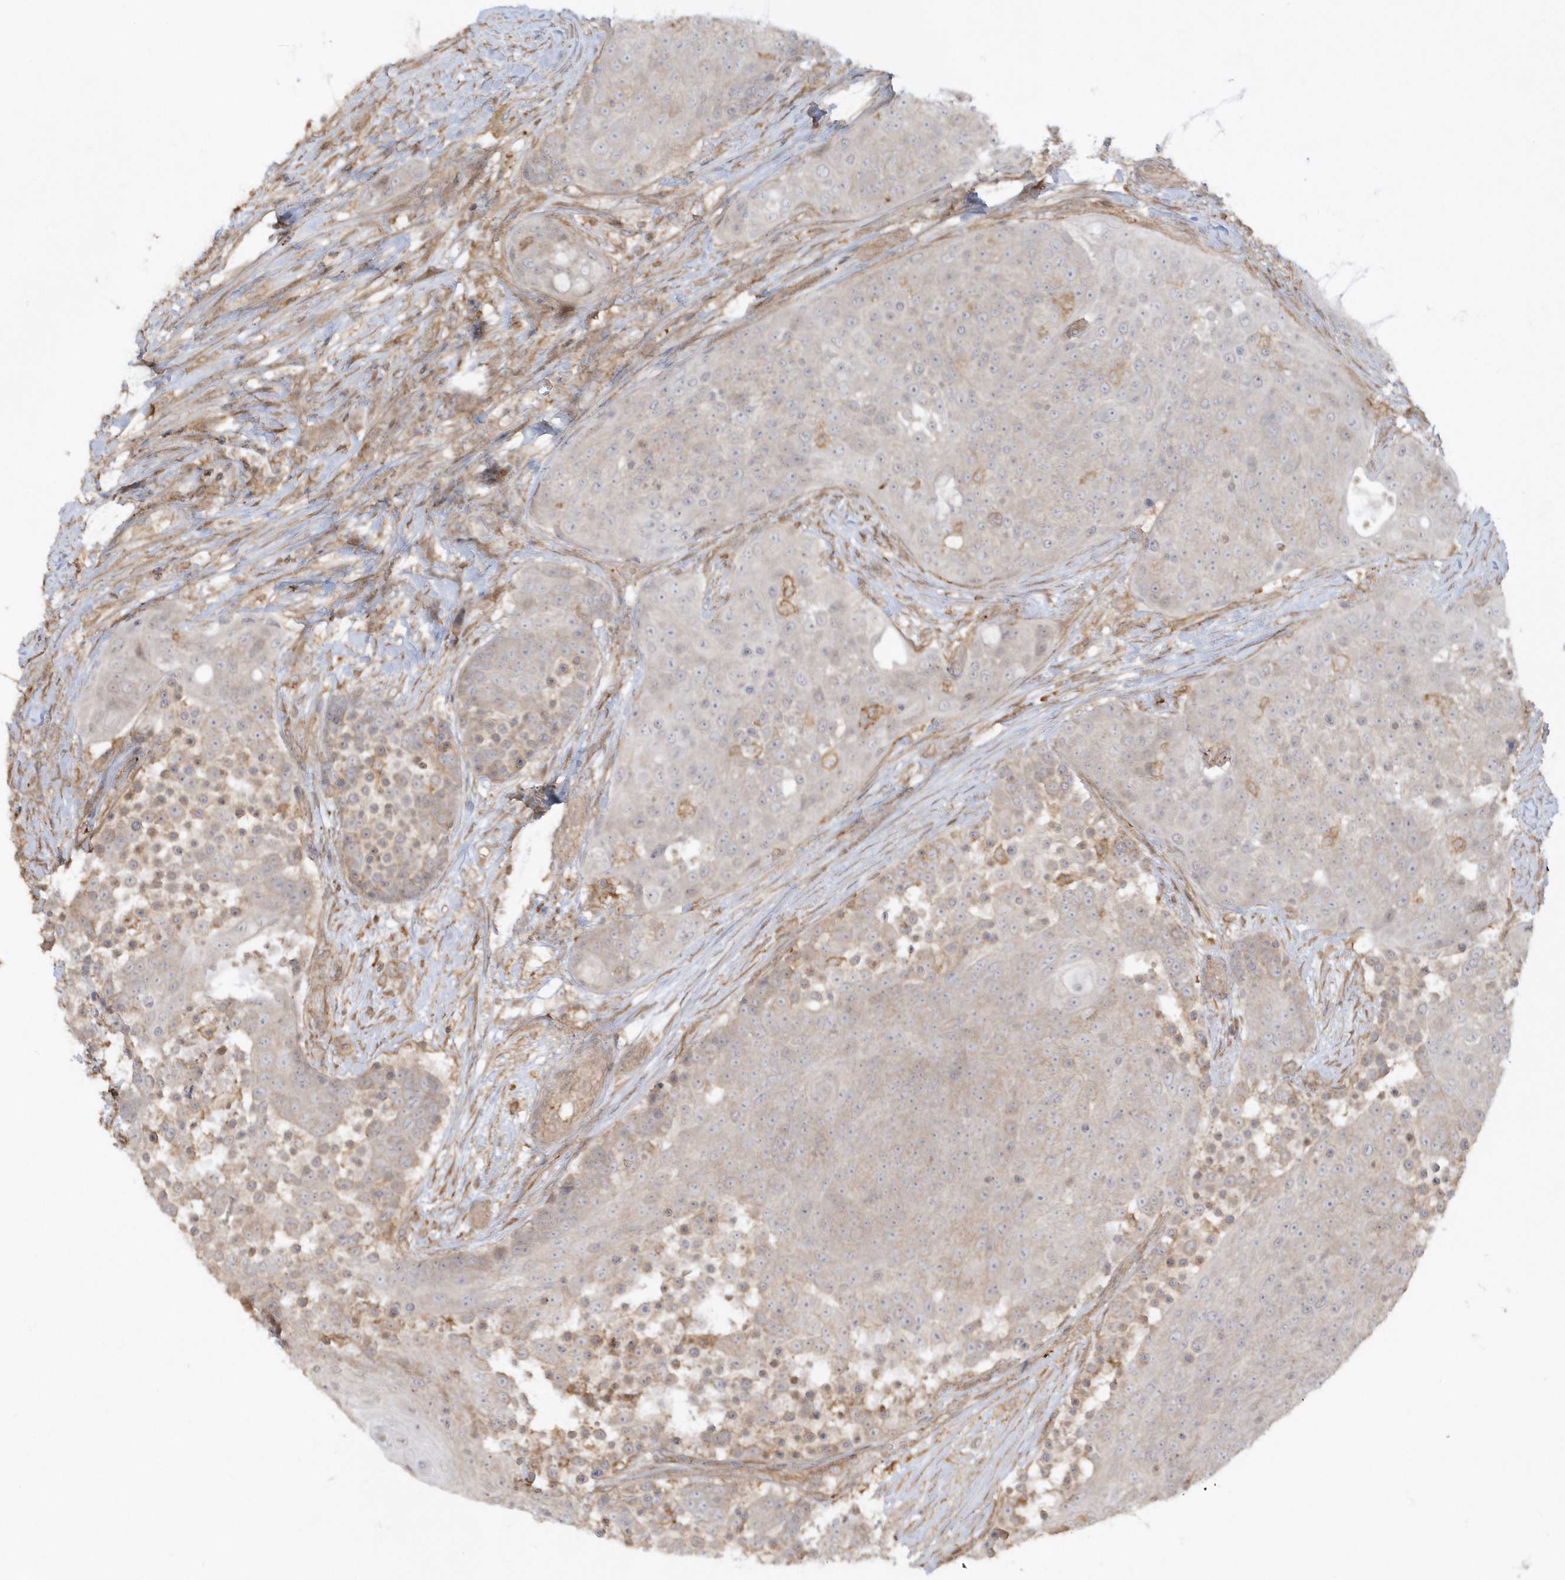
{"staining": {"intensity": "negative", "quantity": "none", "location": "none"}, "tissue": "urothelial cancer", "cell_type": "Tumor cells", "image_type": "cancer", "snomed": [{"axis": "morphology", "description": "Urothelial carcinoma, High grade"}, {"axis": "topography", "description": "Urinary bladder"}], "caption": "High magnification brightfield microscopy of urothelial cancer stained with DAB (3,3'-diaminobenzidine) (brown) and counterstained with hematoxylin (blue): tumor cells show no significant positivity.", "gene": "BSN", "patient": {"sex": "female", "age": 63}}